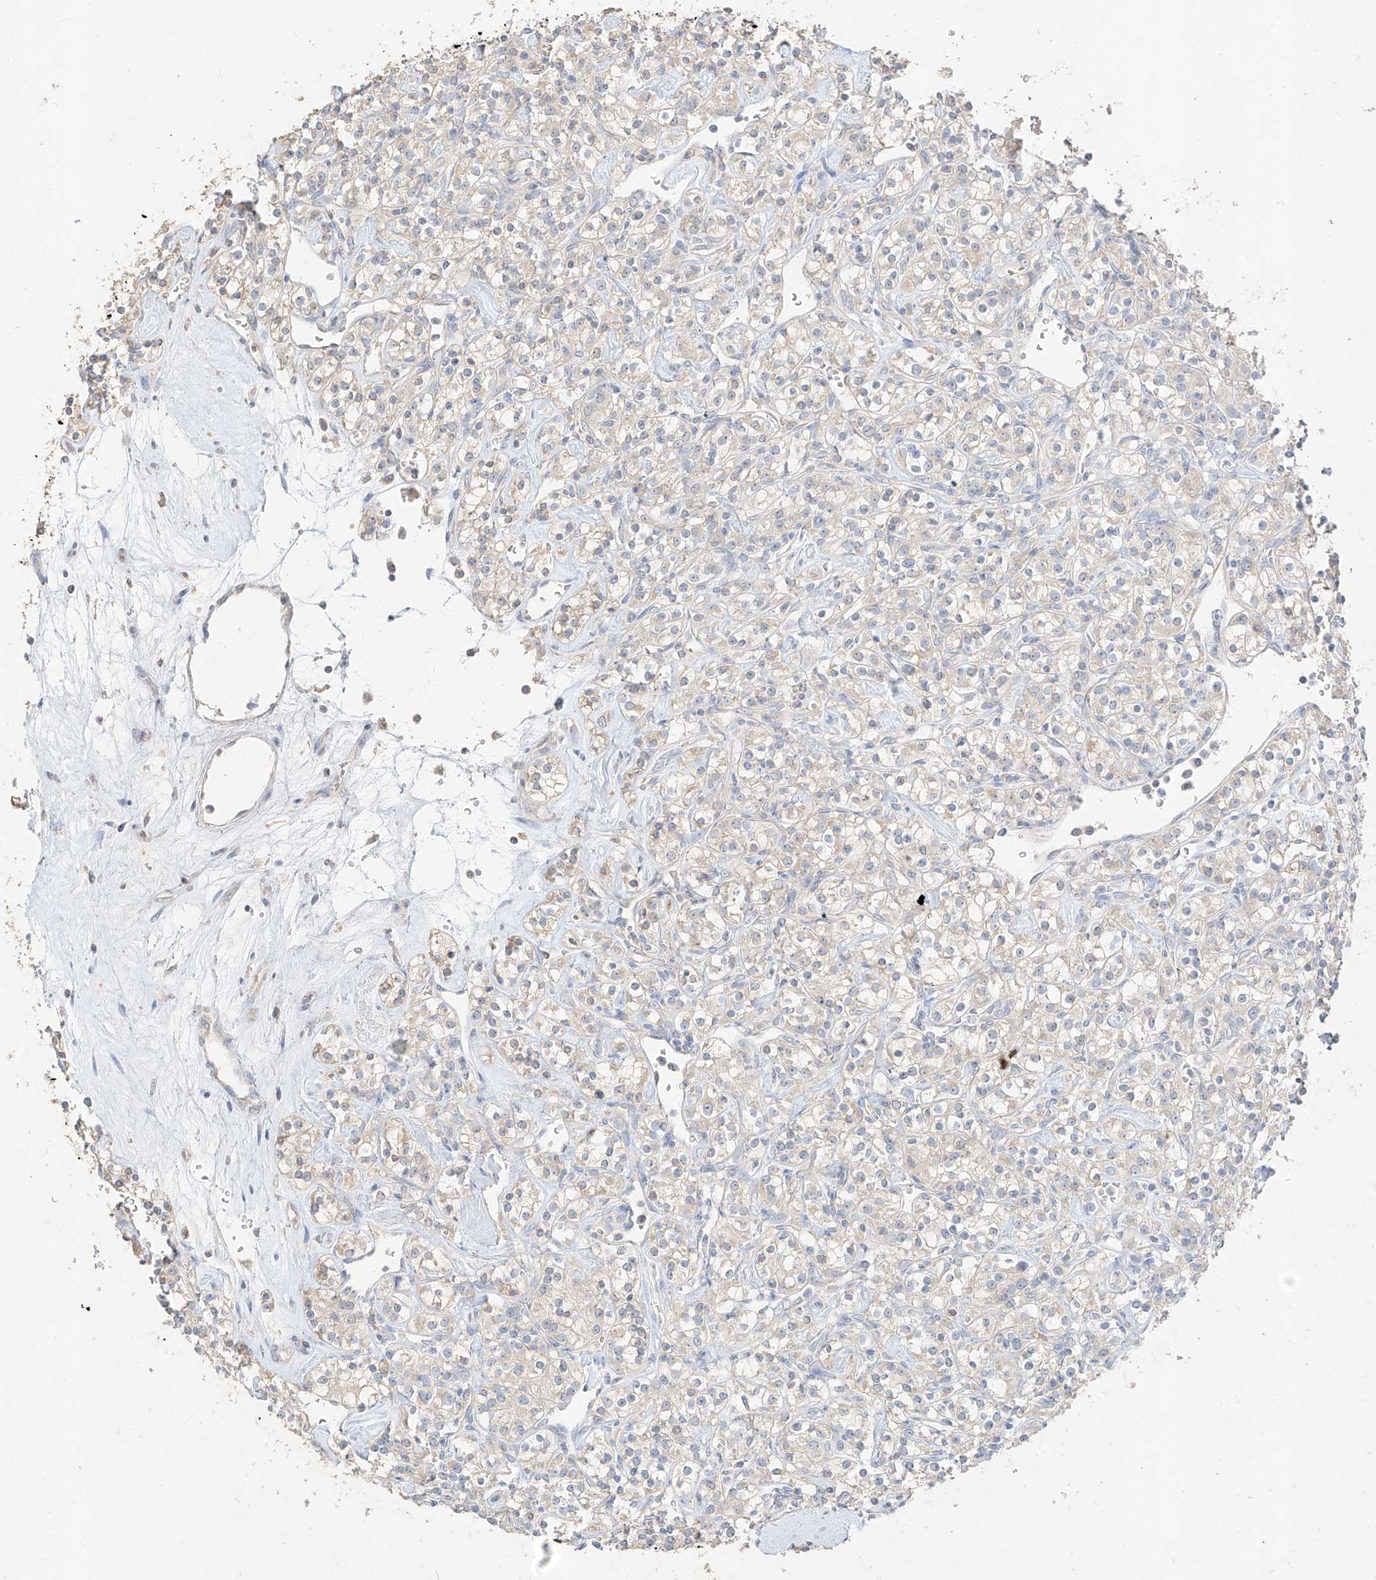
{"staining": {"intensity": "negative", "quantity": "none", "location": "none"}, "tissue": "renal cancer", "cell_type": "Tumor cells", "image_type": "cancer", "snomed": [{"axis": "morphology", "description": "Adenocarcinoma, NOS"}, {"axis": "topography", "description": "Kidney"}], "caption": "Adenocarcinoma (renal) stained for a protein using immunohistochemistry (IHC) displays no staining tumor cells.", "gene": "ZZEF1", "patient": {"sex": "male", "age": 77}}